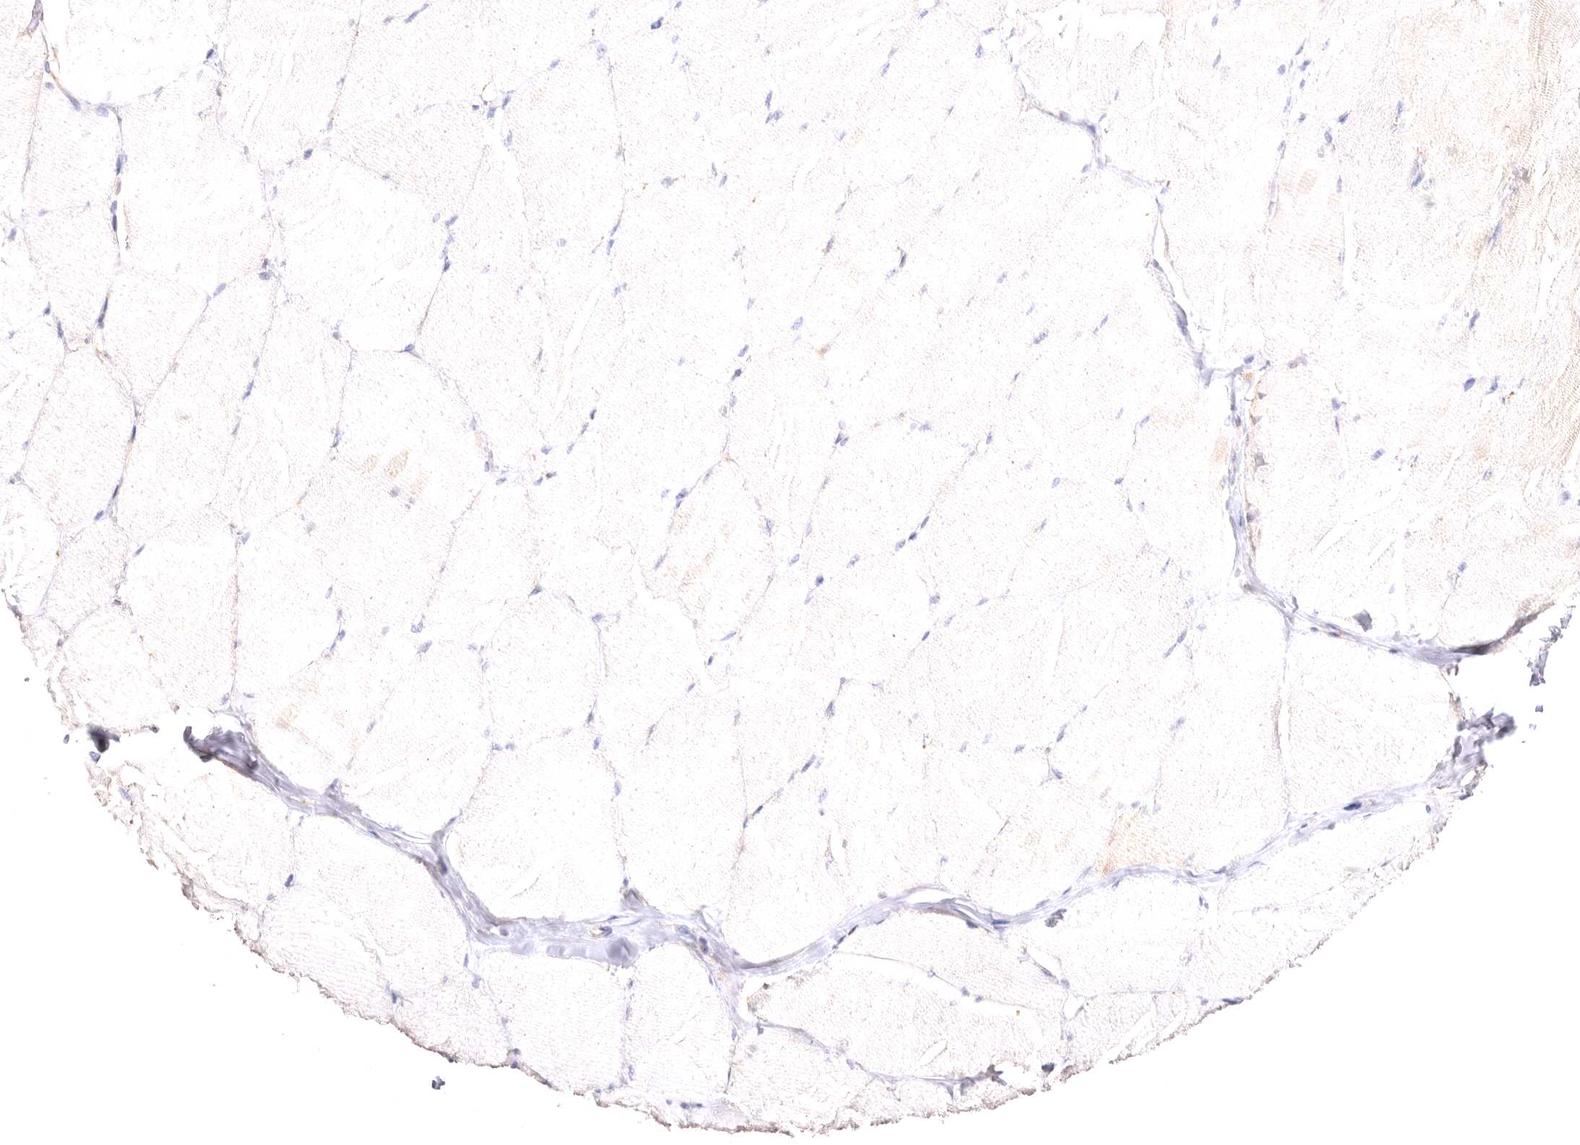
{"staining": {"intensity": "weak", "quantity": "25%-75%", "location": "cytoplasmic/membranous"}, "tissue": "skeletal muscle", "cell_type": "Myocytes", "image_type": "normal", "snomed": [{"axis": "morphology", "description": "Normal tissue, NOS"}, {"axis": "topography", "description": "Skin"}, {"axis": "topography", "description": "Skeletal muscle"}], "caption": "IHC image of normal skeletal muscle: human skeletal muscle stained using immunohistochemistry (IHC) shows low levels of weak protein expression localized specifically in the cytoplasmic/membranous of myocytes, appearing as a cytoplasmic/membranous brown color.", "gene": "VPS45", "patient": {"sex": "male", "age": 83}}